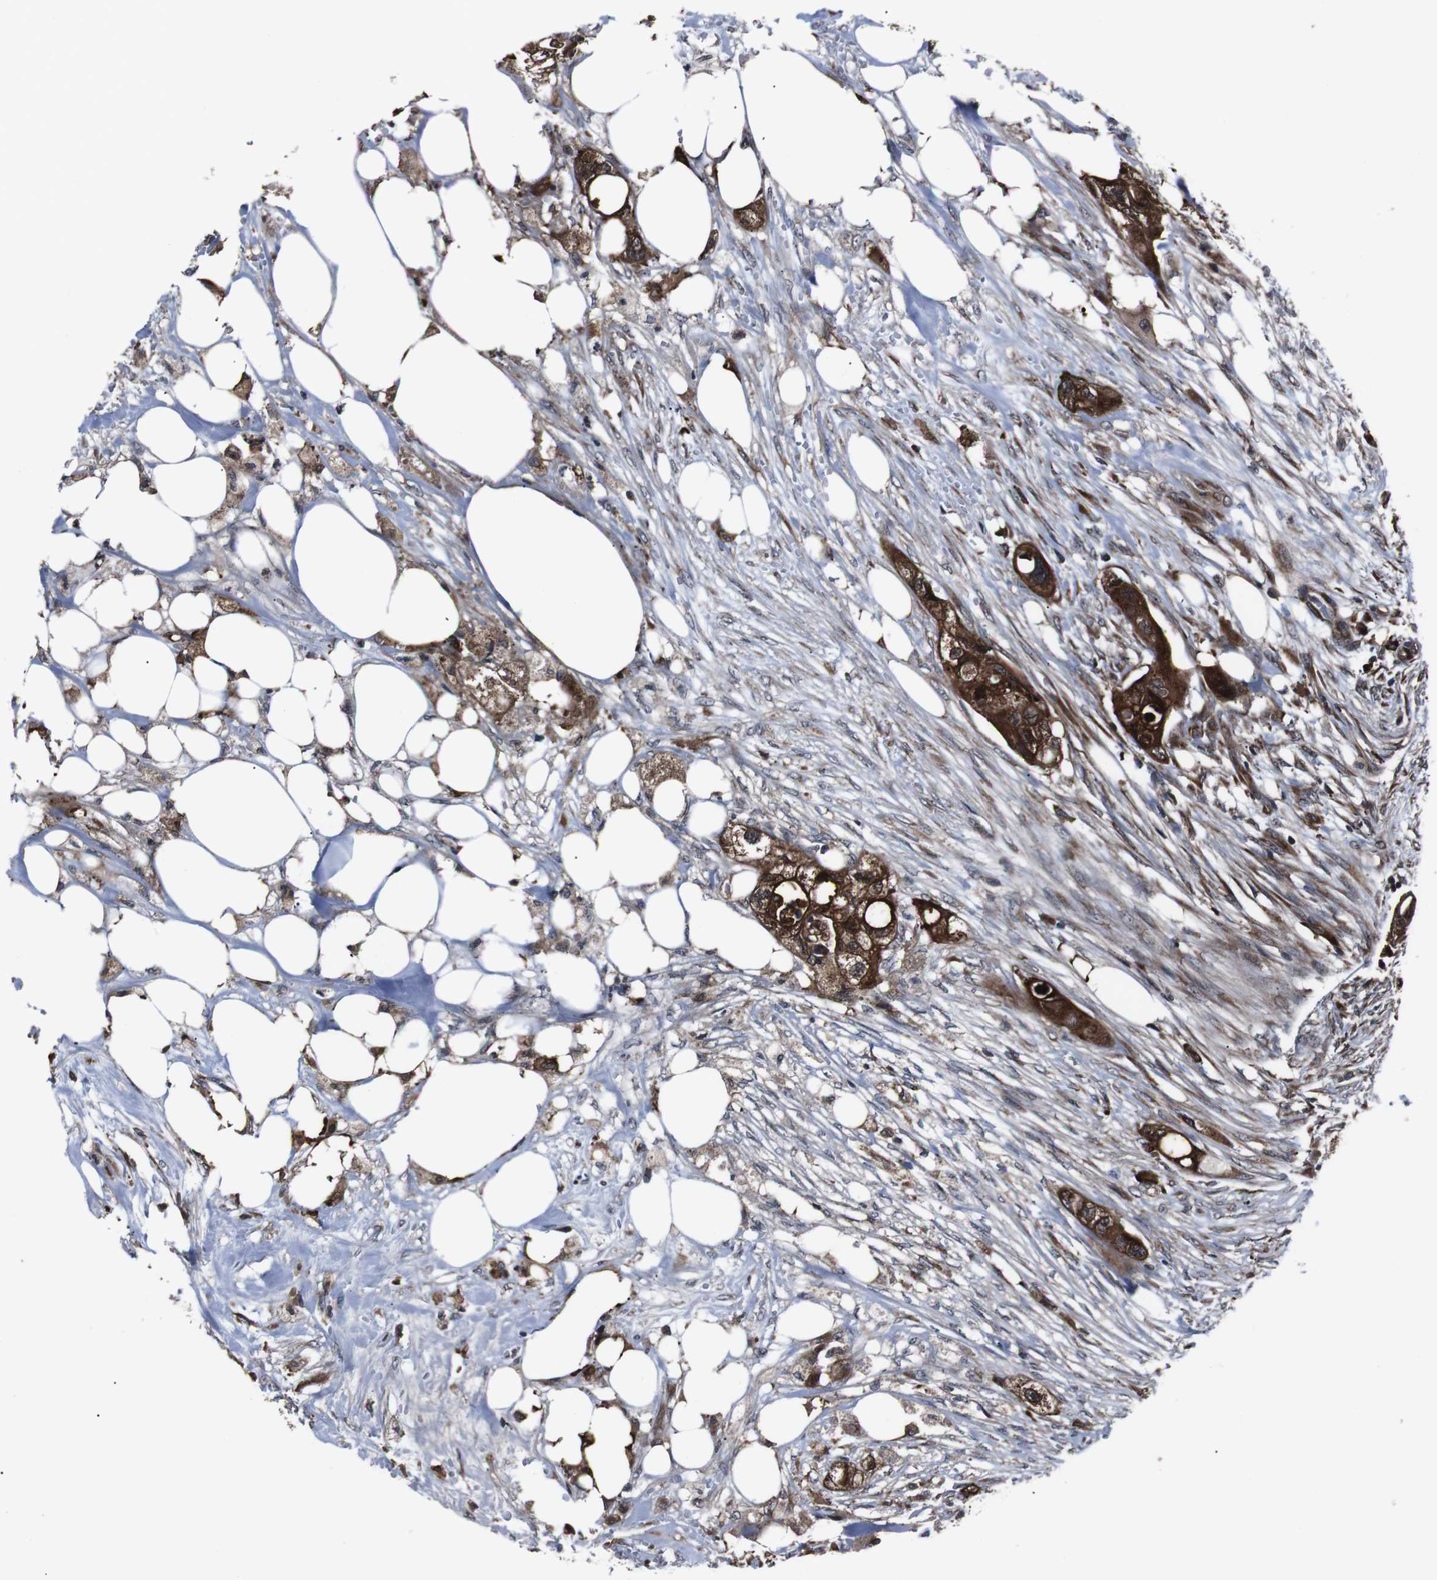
{"staining": {"intensity": "strong", "quantity": ">75%", "location": "cytoplasmic/membranous"}, "tissue": "colorectal cancer", "cell_type": "Tumor cells", "image_type": "cancer", "snomed": [{"axis": "morphology", "description": "Adenocarcinoma, NOS"}, {"axis": "topography", "description": "Colon"}], "caption": "Adenocarcinoma (colorectal) tissue displays strong cytoplasmic/membranous expression in about >75% of tumor cells", "gene": "EIF4A2", "patient": {"sex": "female", "age": 57}}